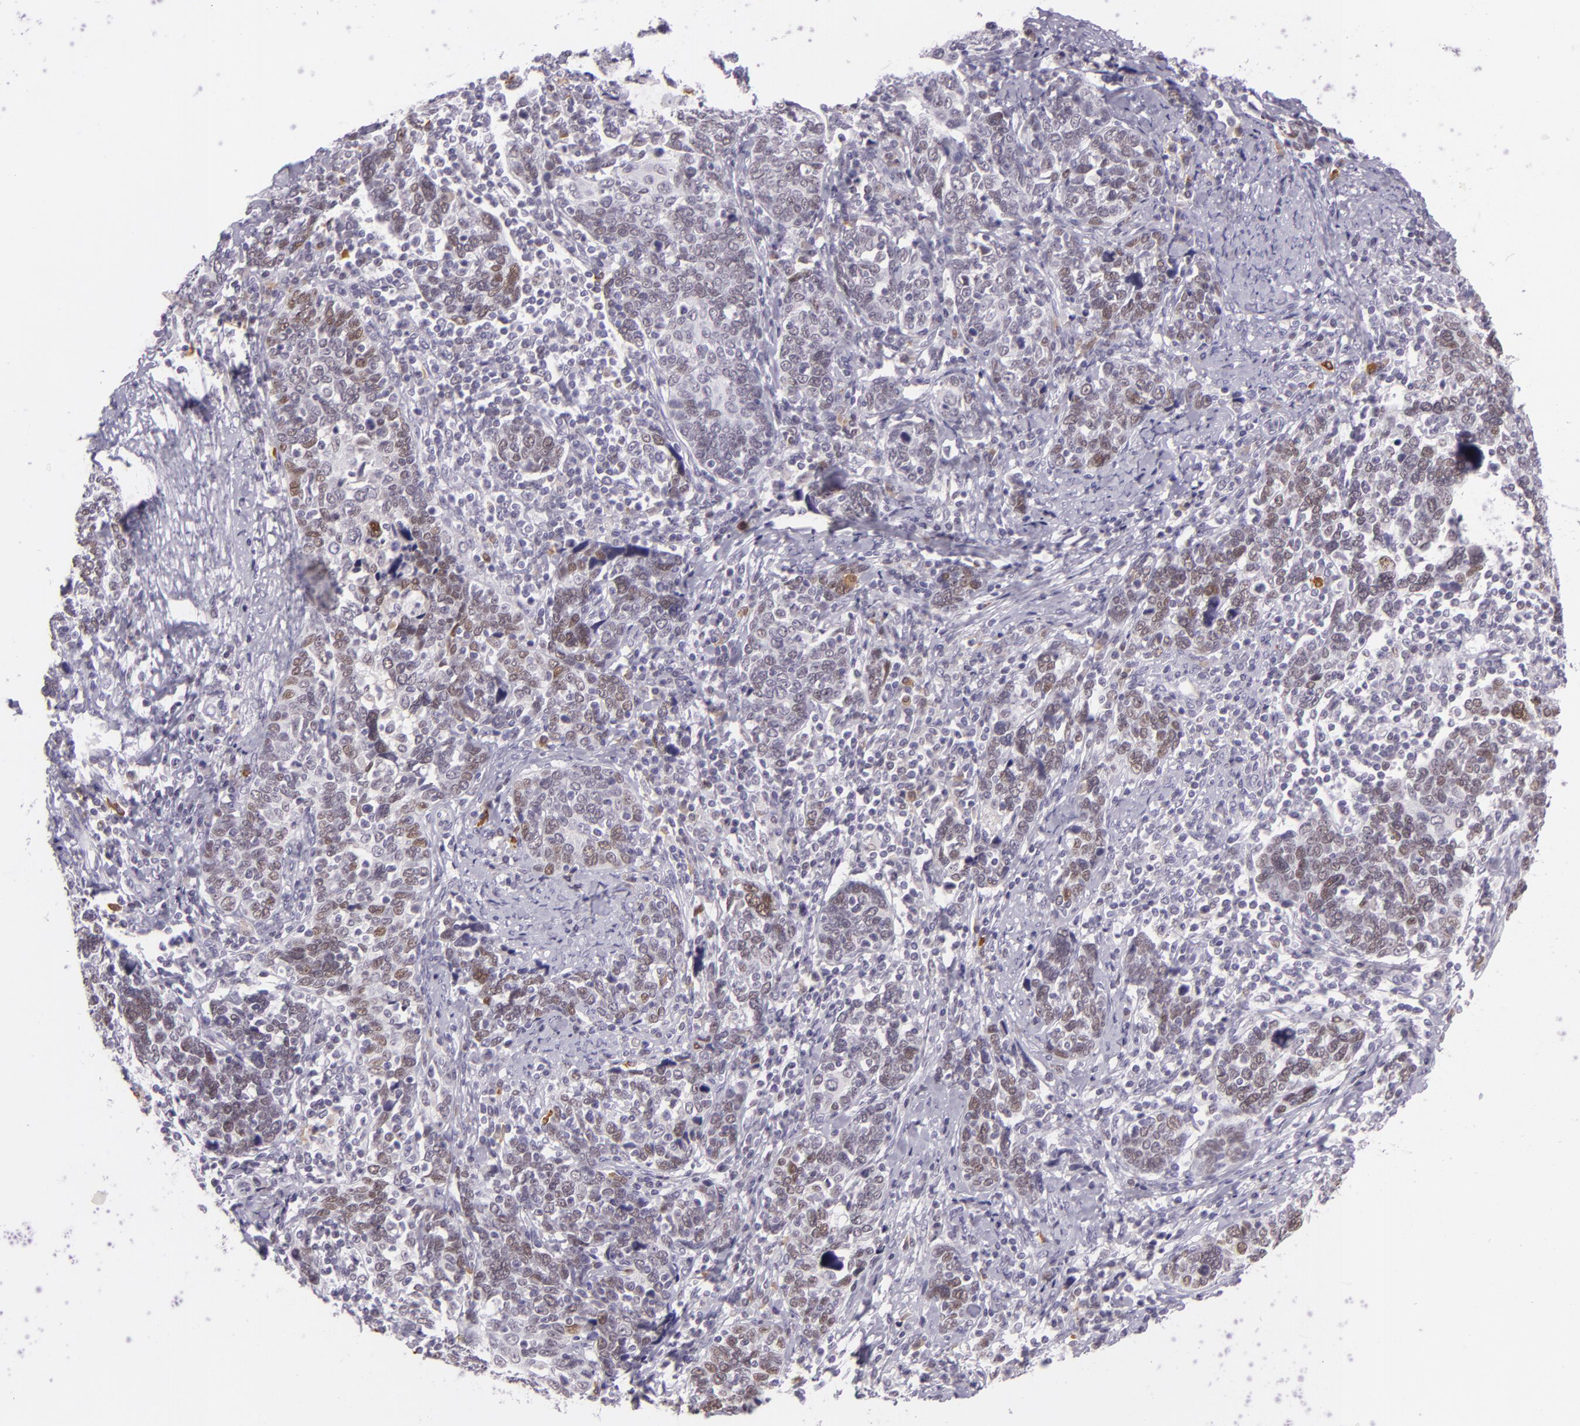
{"staining": {"intensity": "weak", "quantity": "25%-75%", "location": "nuclear"}, "tissue": "cervical cancer", "cell_type": "Tumor cells", "image_type": "cancer", "snomed": [{"axis": "morphology", "description": "Squamous cell carcinoma, NOS"}, {"axis": "topography", "description": "Cervix"}], "caption": "Cervical cancer stained with a protein marker displays weak staining in tumor cells.", "gene": "CHEK2", "patient": {"sex": "female", "age": 41}}